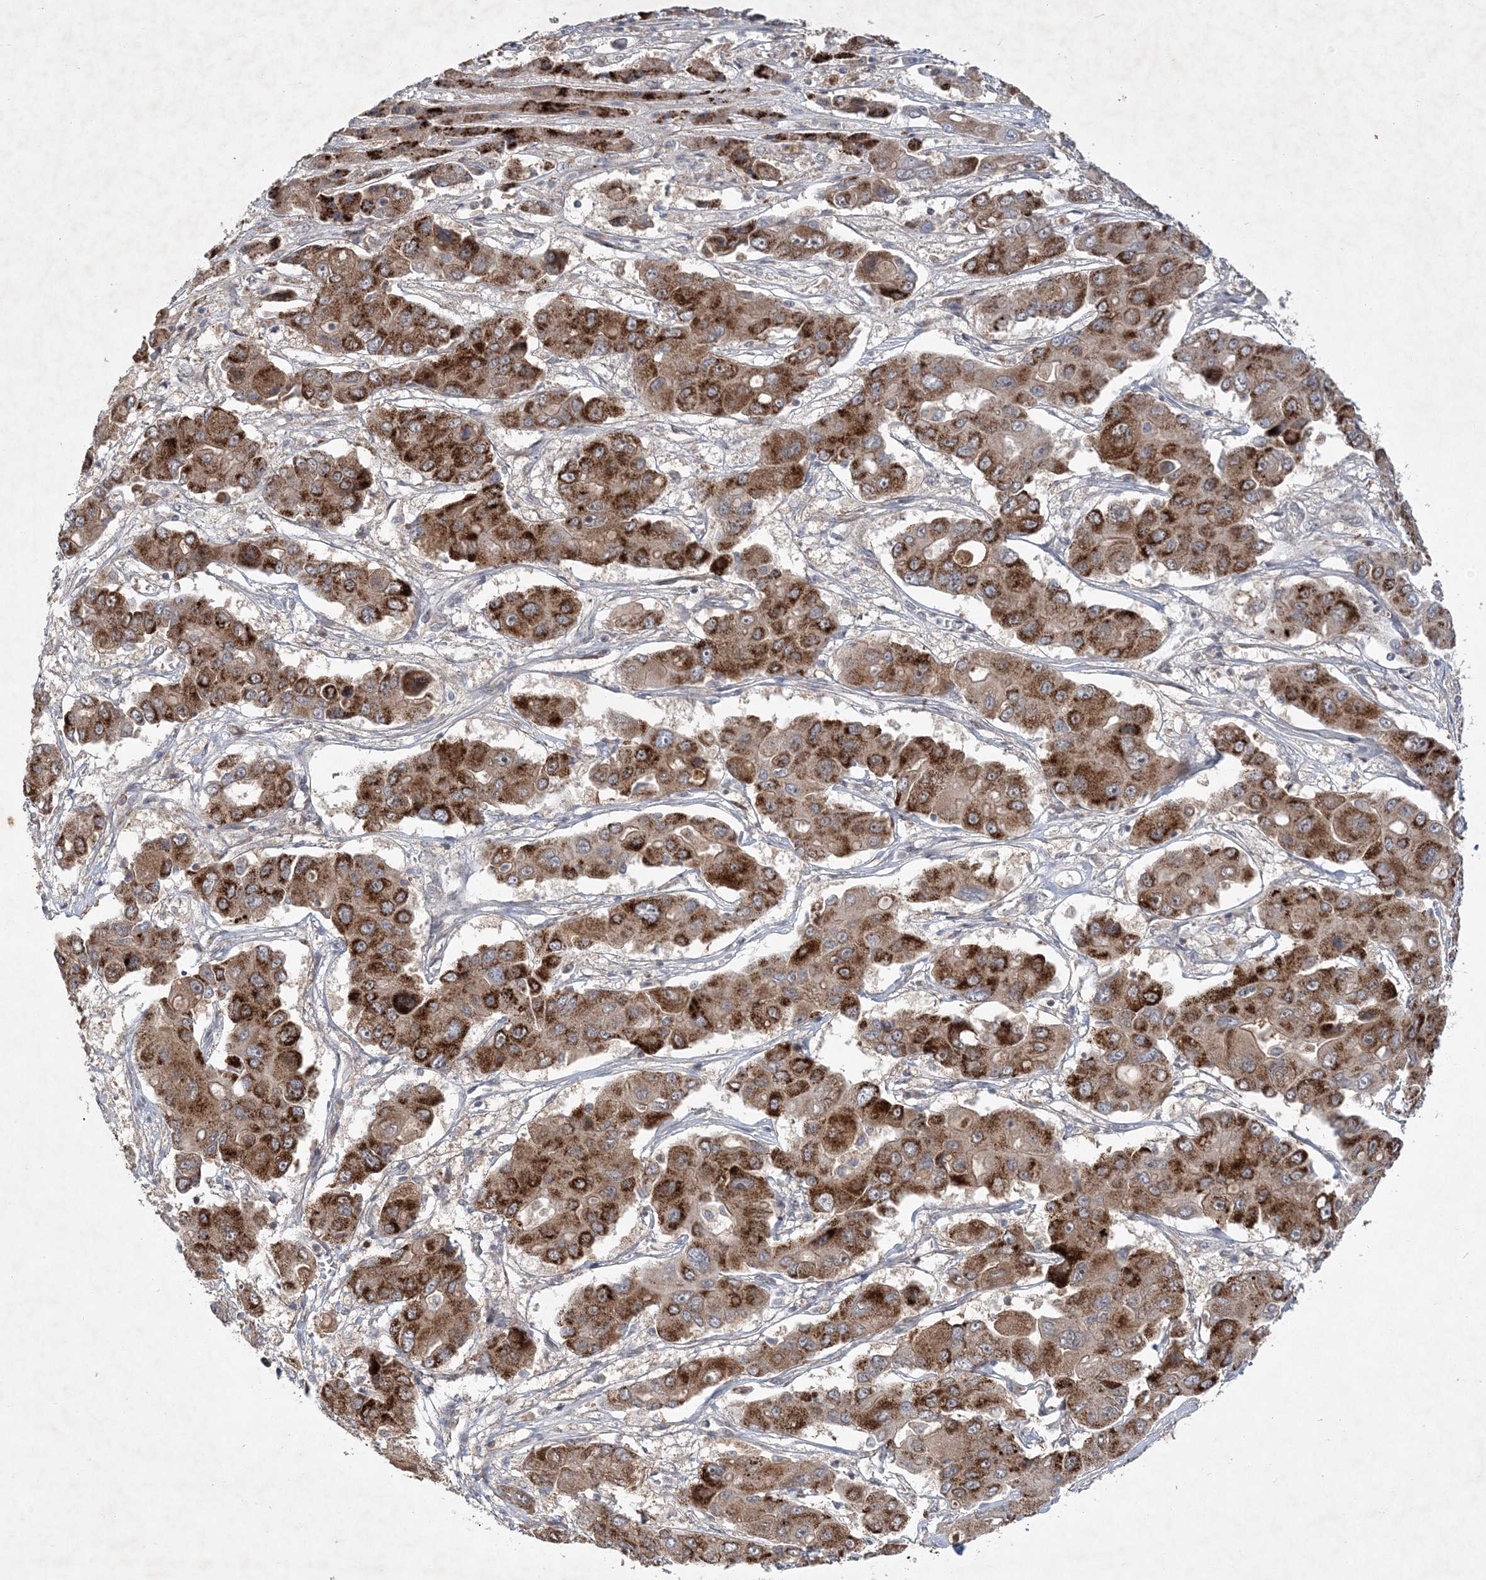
{"staining": {"intensity": "strong", "quantity": ">75%", "location": "cytoplasmic/membranous"}, "tissue": "liver cancer", "cell_type": "Tumor cells", "image_type": "cancer", "snomed": [{"axis": "morphology", "description": "Cholangiocarcinoma"}, {"axis": "topography", "description": "Liver"}], "caption": "Strong cytoplasmic/membranous staining is present in approximately >75% of tumor cells in cholangiocarcinoma (liver).", "gene": "RNF25", "patient": {"sex": "male", "age": 67}}